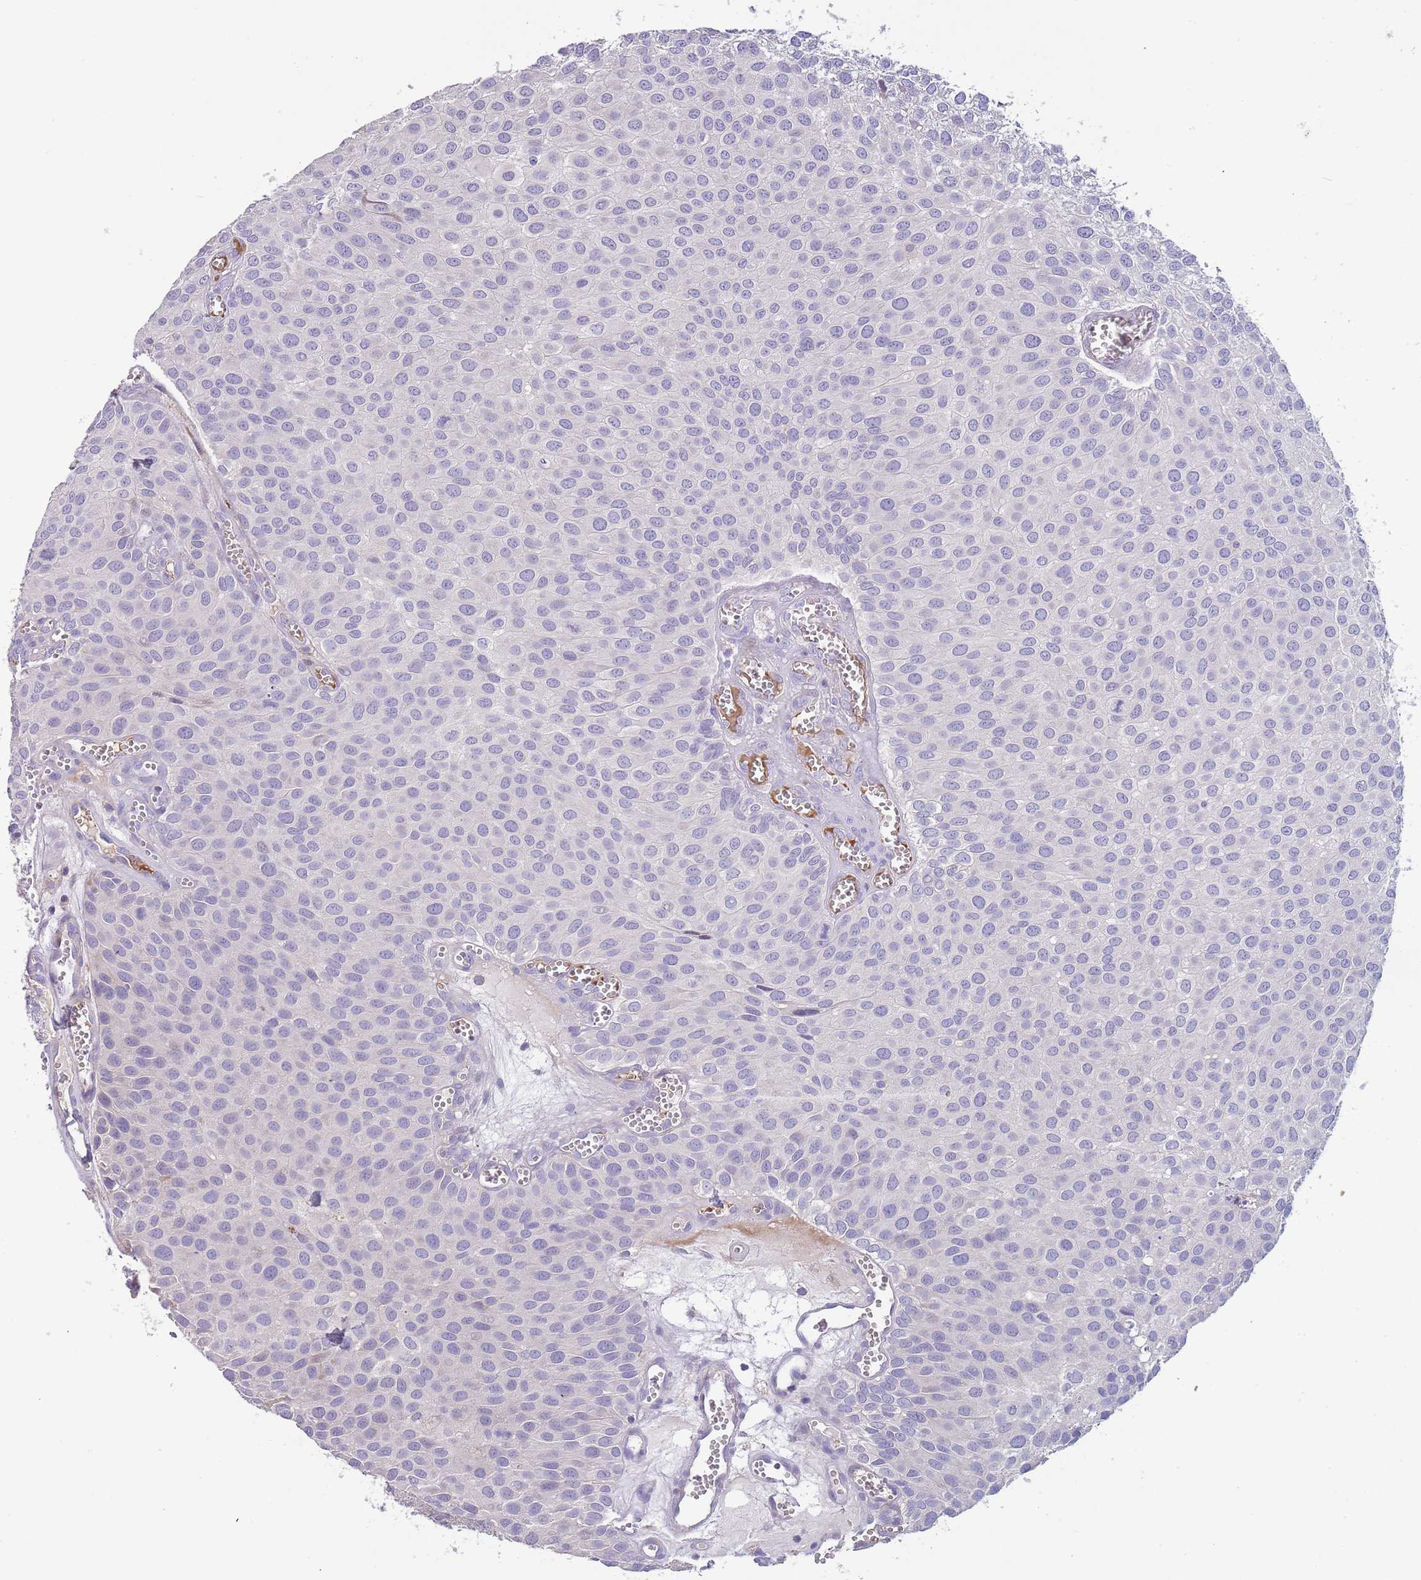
{"staining": {"intensity": "negative", "quantity": "none", "location": "none"}, "tissue": "urothelial cancer", "cell_type": "Tumor cells", "image_type": "cancer", "snomed": [{"axis": "morphology", "description": "Urothelial carcinoma, Low grade"}, {"axis": "topography", "description": "Urinary bladder"}], "caption": "DAB immunohistochemical staining of urothelial cancer shows no significant positivity in tumor cells. Nuclei are stained in blue.", "gene": "SUSD1", "patient": {"sex": "male", "age": 88}}